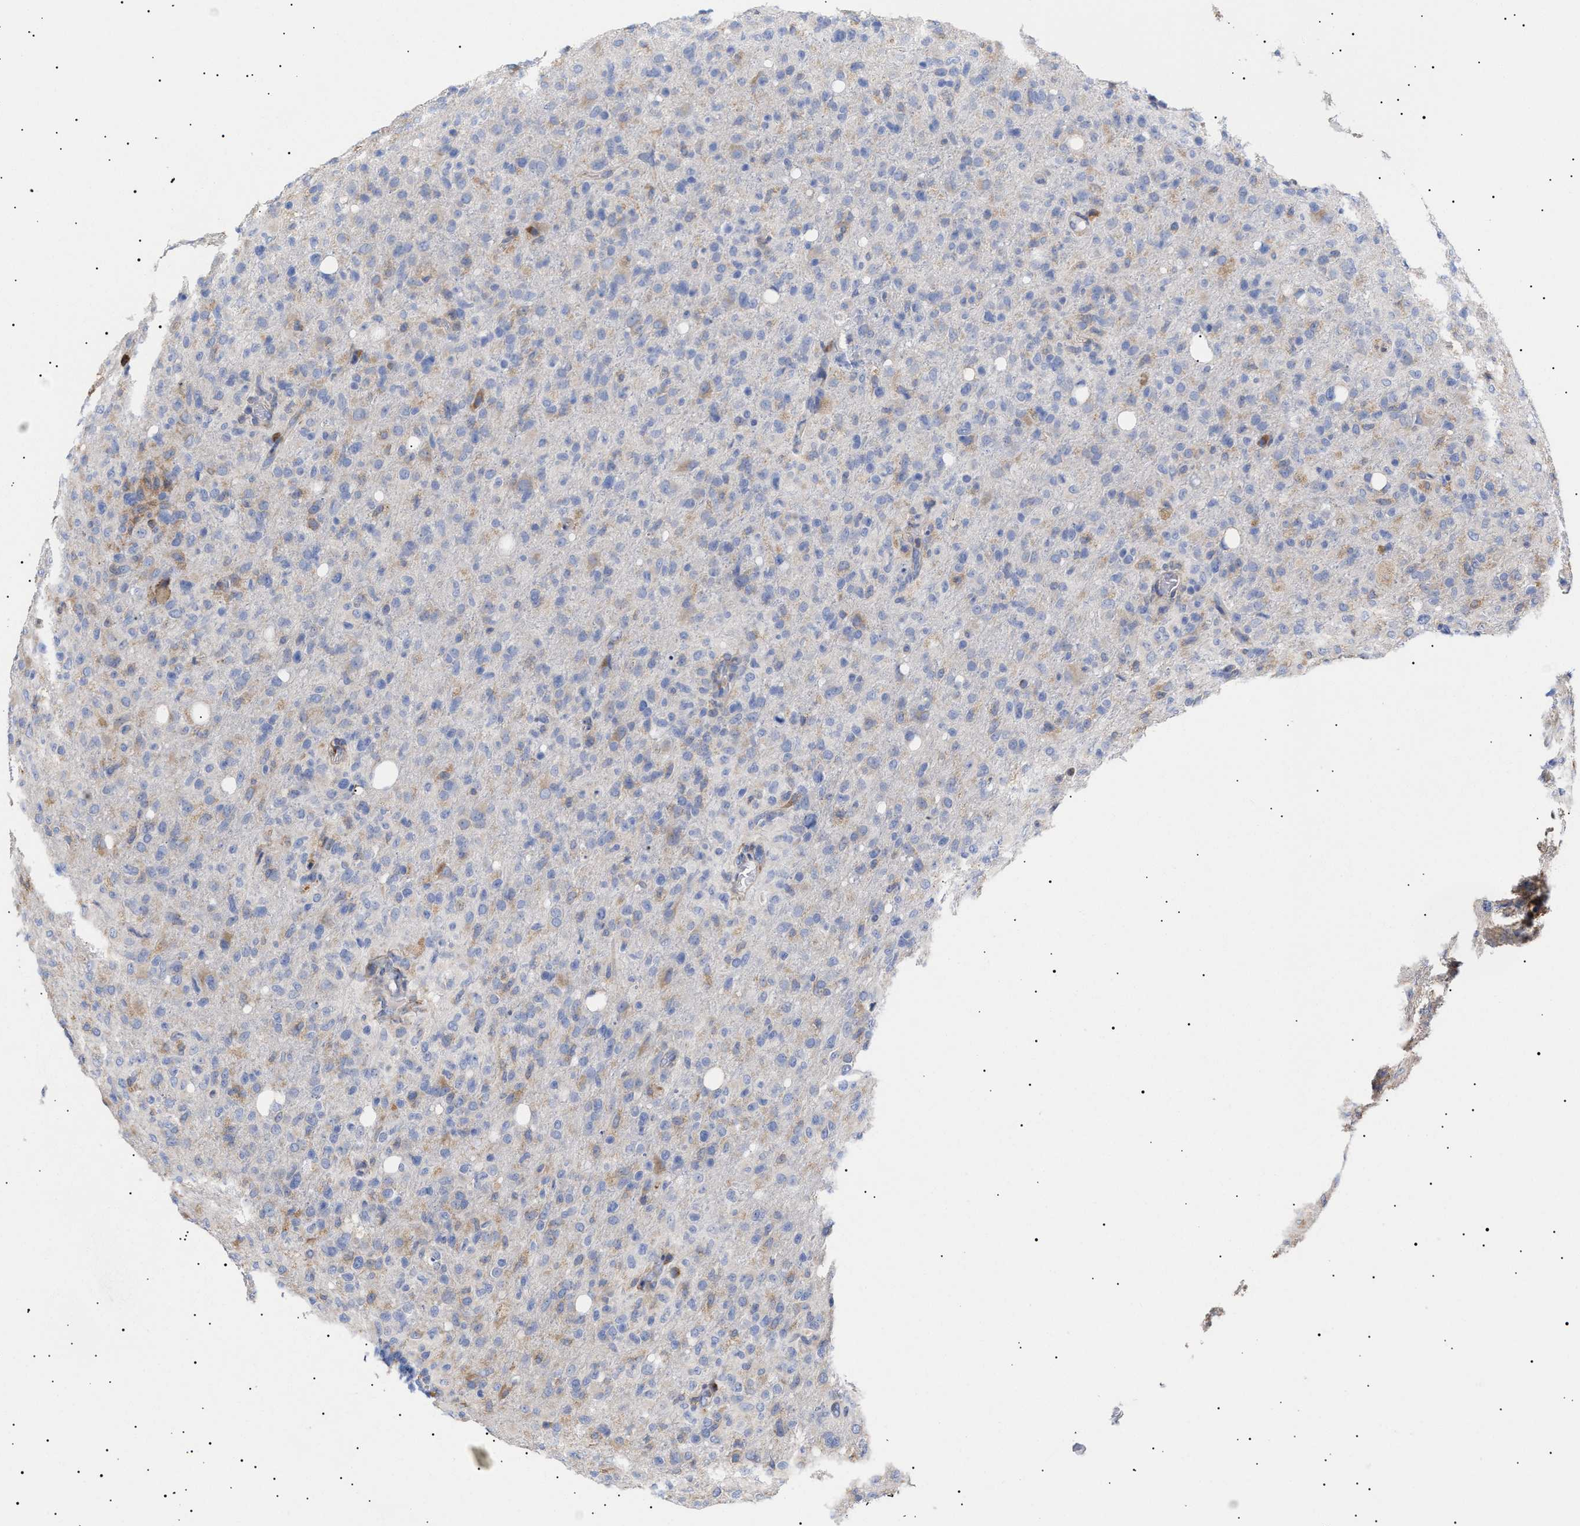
{"staining": {"intensity": "weak", "quantity": "<25%", "location": "cytoplasmic/membranous"}, "tissue": "glioma", "cell_type": "Tumor cells", "image_type": "cancer", "snomed": [{"axis": "morphology", "description": "Glioma, malignant, High grade"}, {"axis": "topography", "description": "Brain"}], "caption": "This is an immunohistochemistry (IHC) micrograph of human high-grade glioma (malignant). There is no positivity in tumor cells.", "gene": "ERCC6L2", "patient": {"sex": "female", "age": 57}}